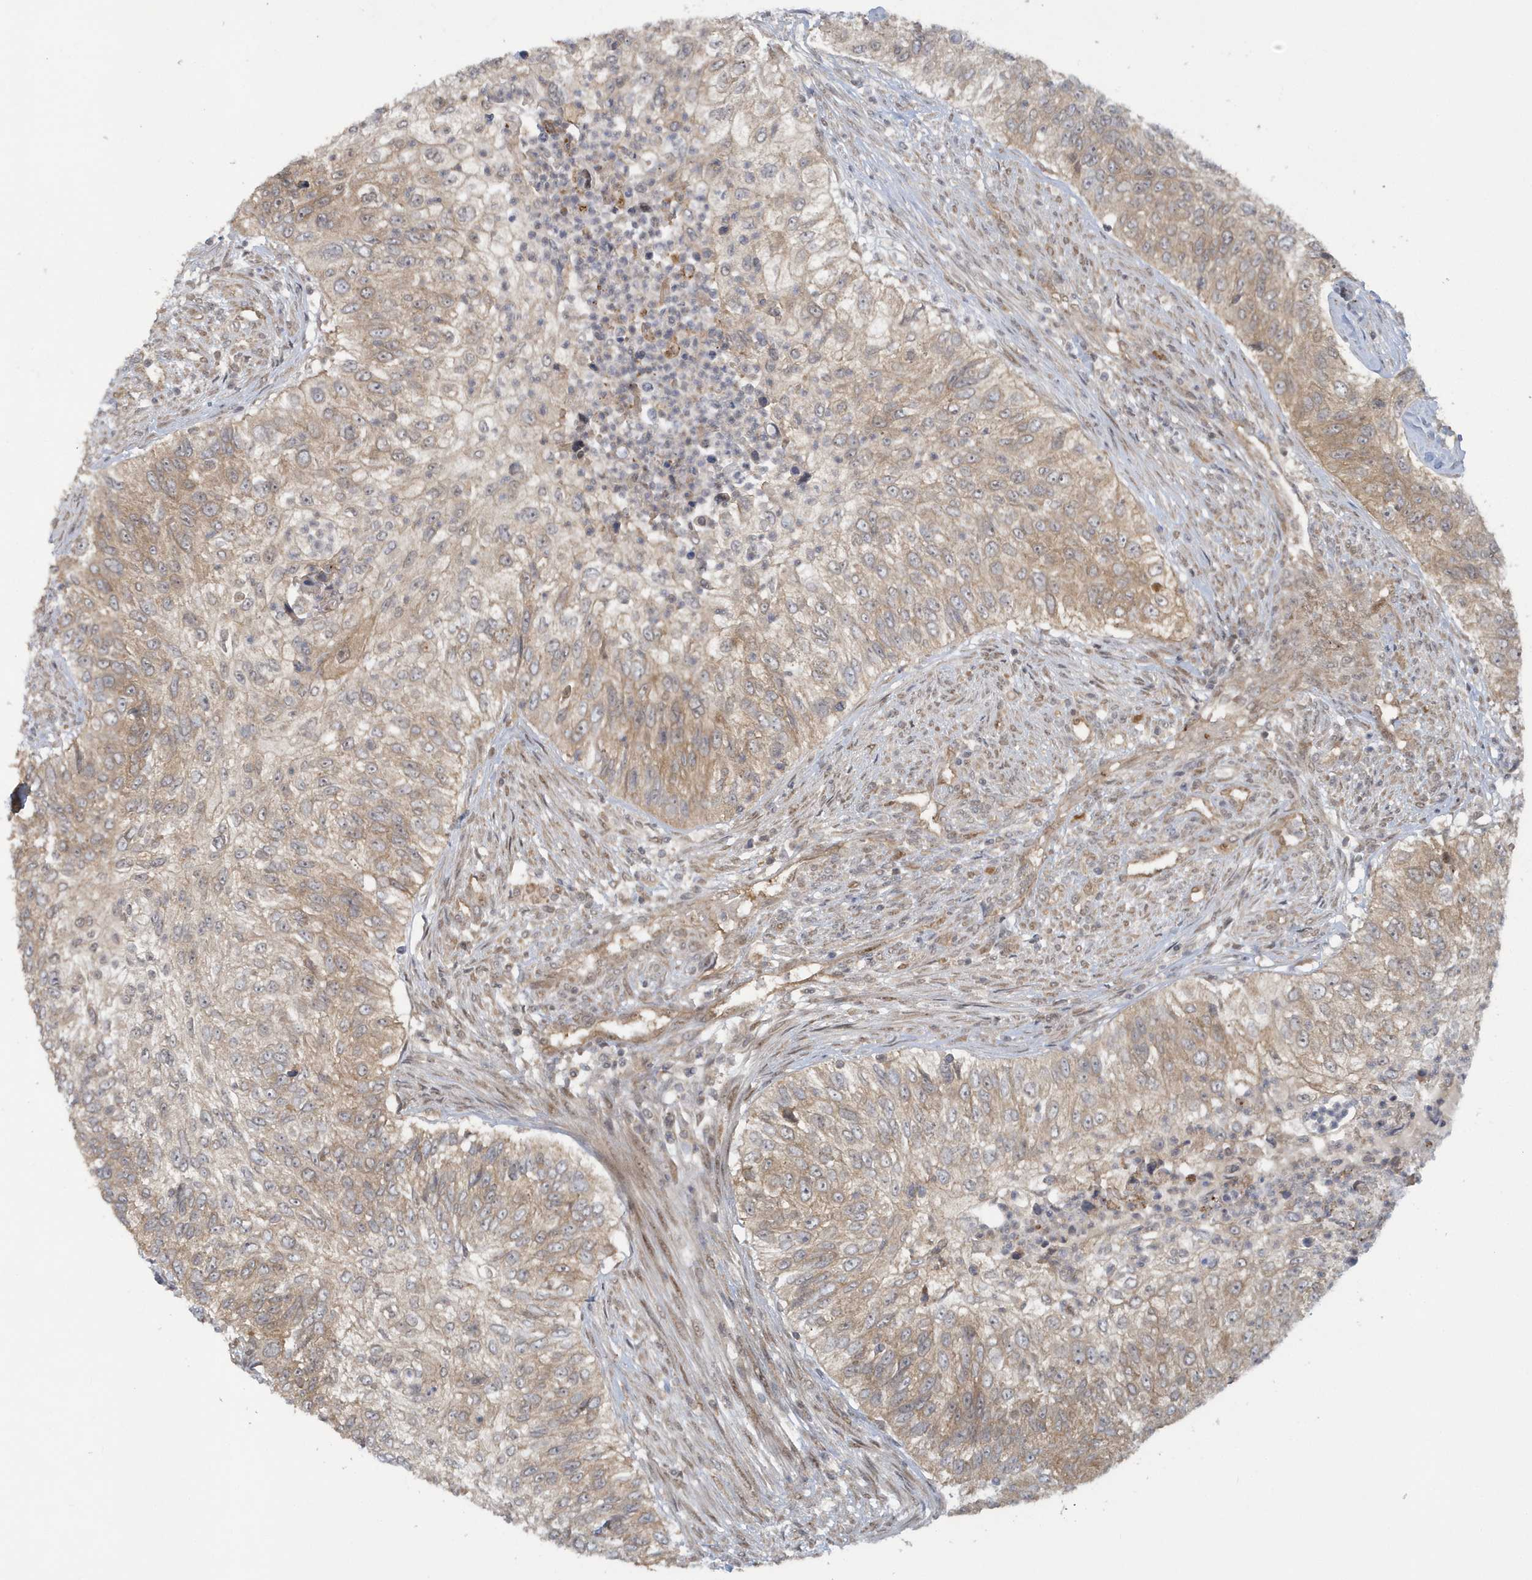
{"staining": {"intensity": "weak", "quantity": "25%-75%", "location": "cytoplasmic/membranous"}, "tissue": "urothelial cancer", "cell_type": "Tumor cells", "image_type": "cancer", "snomed": [{"axis": "morphology", "description": "Urothelial carcinoma, High grade"}, {"axis": "topography", "description": "Urinary bladder"}], "caption": "Urothelial cancer tissue reveals weak cytoplasmic/membranous staining in approximately 25%-75% of tumor cells, visualized by immunohistochemistry.", "gene": "ATG4A", "patient": {"sex": "female", "age": 60}}